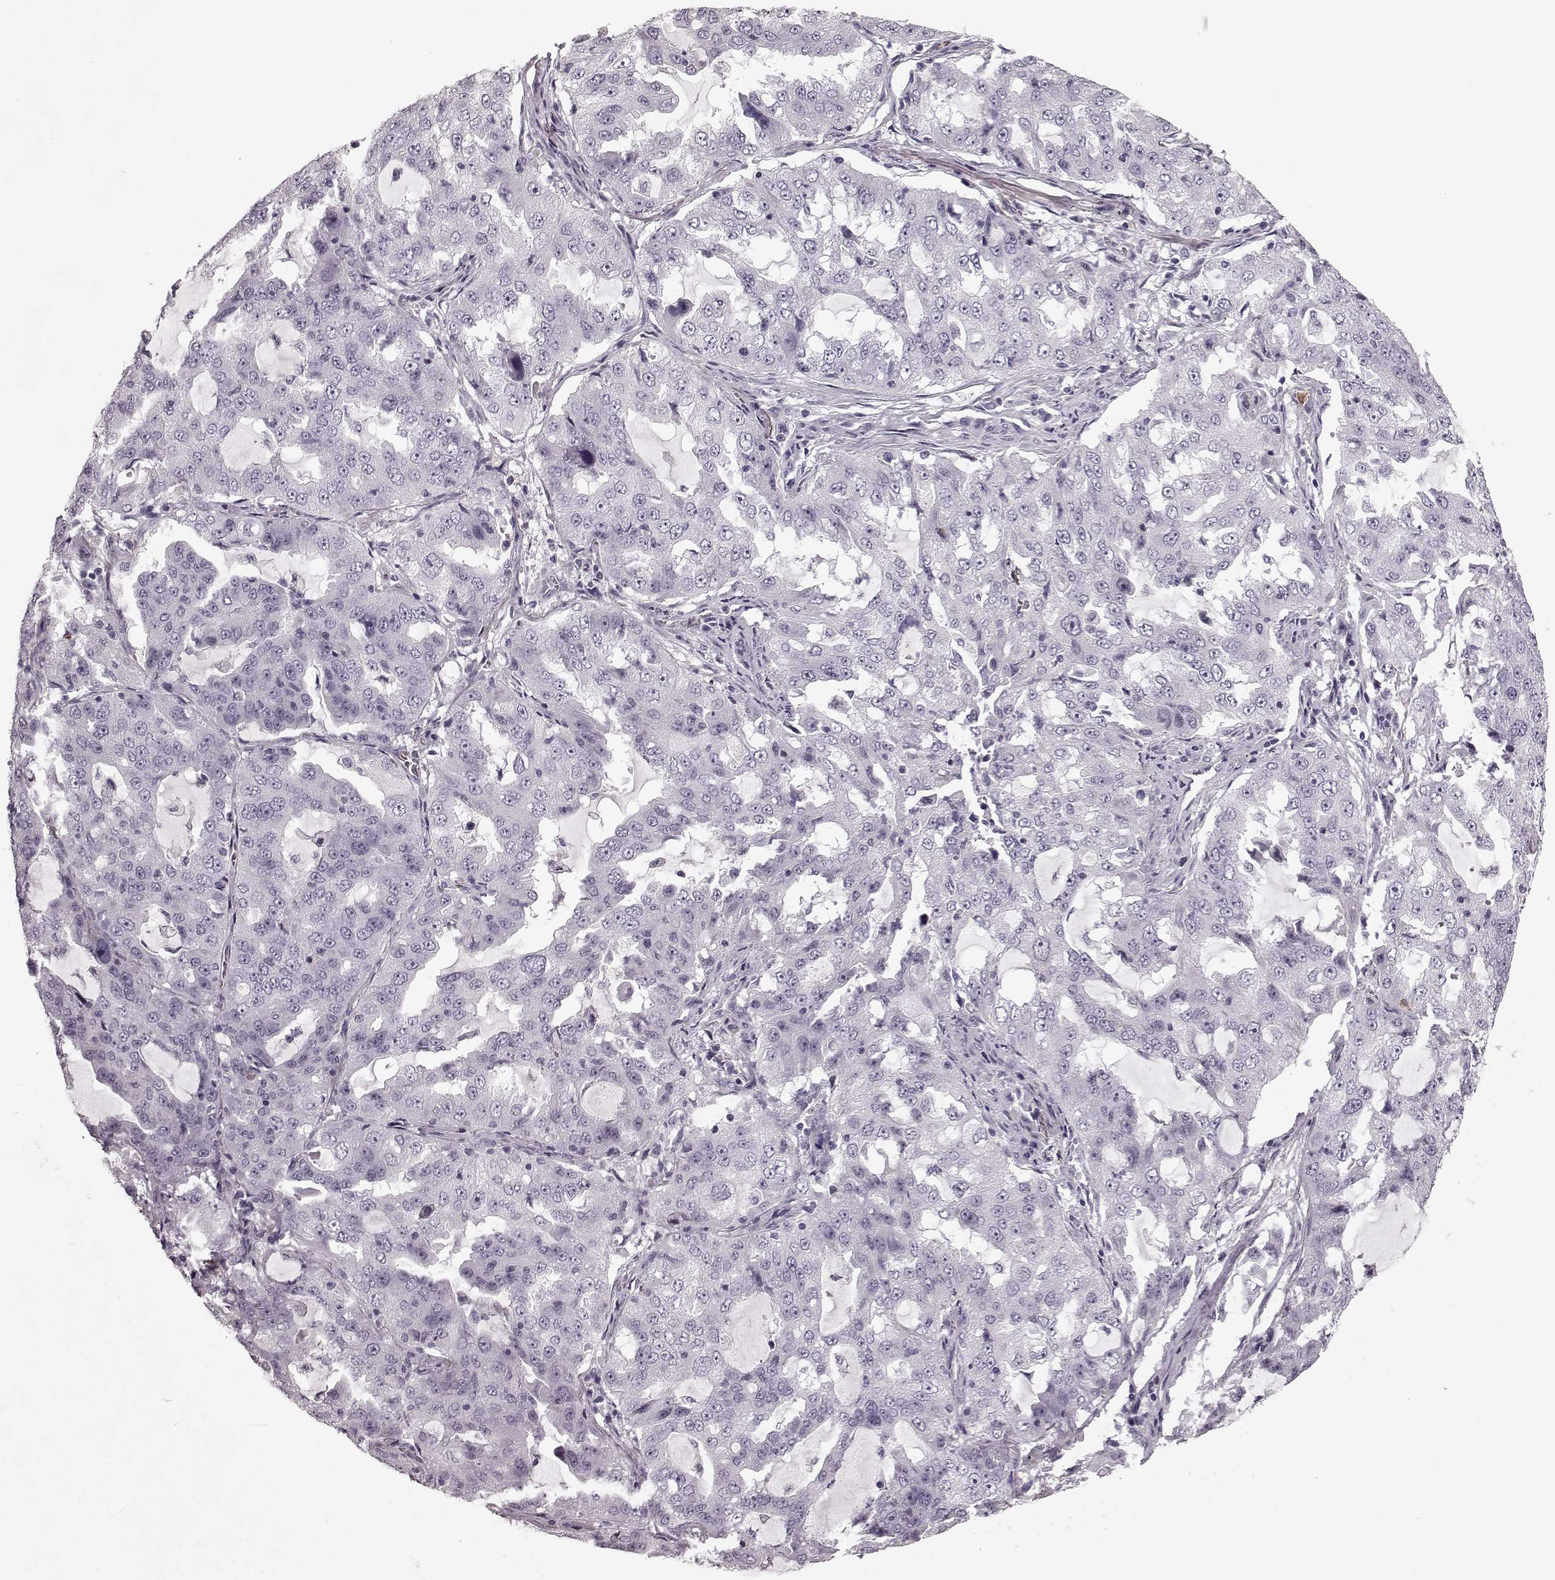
{"staining": {"intensity": "negative", "quantity": "none", "location": "none"}, "tissue": "lung cancer", "cell_type": "Tumor cells", "image_type": "cancer", "snomed": [{"axis": "morphology", "description": "Adenocarcinoma, NOS"}, {"axis": "topography", "description": "Lung"}], "caption": "IHC micrograph of neoplastic tissue: lung cancer (adenocarcinoma) stained with DAB (3,3'-diaminobenzidine) demonstrates no significant protein positivity in tumor cells.", "gene": "CST7", "patient": {"sex": "female", "age": 61}}